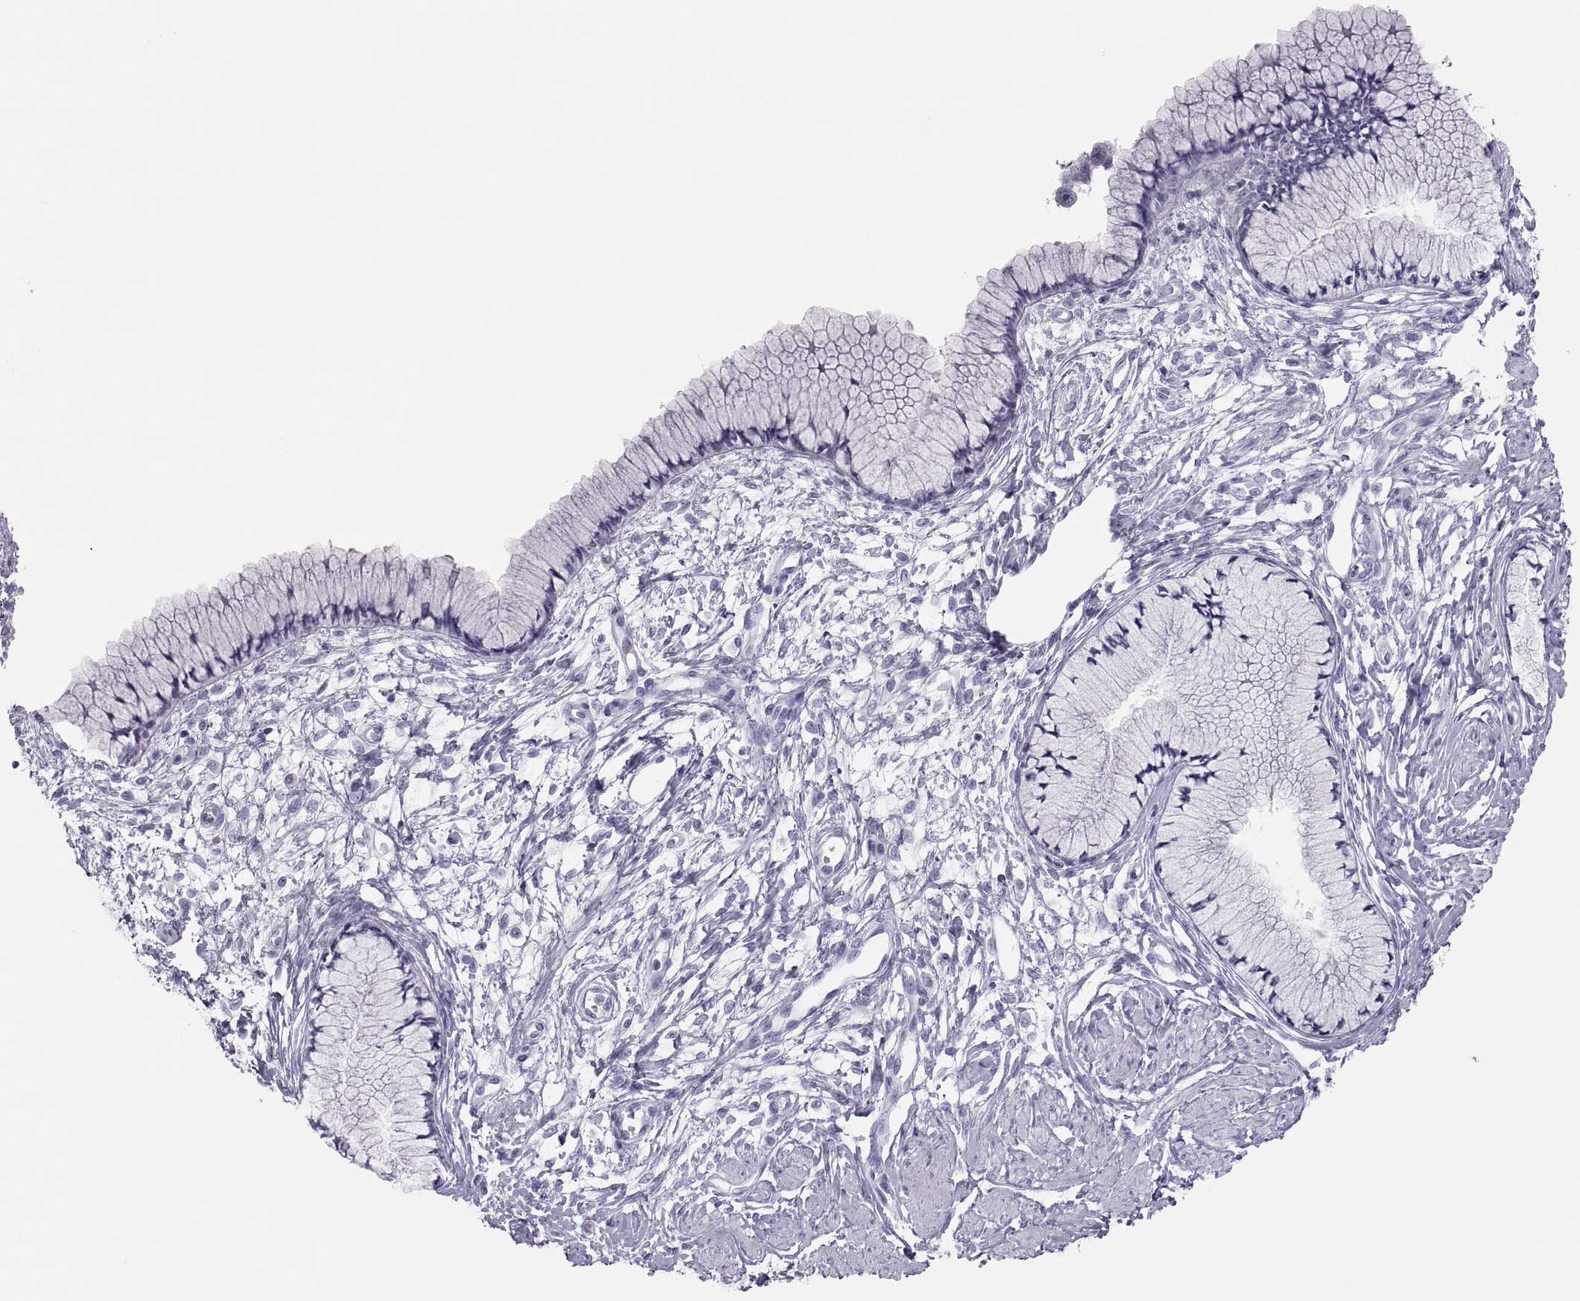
{"staining": {"intensity": "negative", "quantity": "none", "location": "none"}, "tissue": "cervix", "cell_type": "Glandular cells", "image_type": "normal", "snomed": [{"axis": "morphology", "description": "Normal tissue, NOS"}, {"axis": "topography", "description": "Cervix"}], "caption": "Glandular cells show no significant protein positivity in benign cervix. (Stains: DAB (3,3'-diaminobenzidine) immunohistochemistry (IHC) with hematoxylin counter stain, Microscopy: brightfield microscopy at high magnification).", "gene": "SEMG1", "patient": {"sex": "female", "age": 37}}